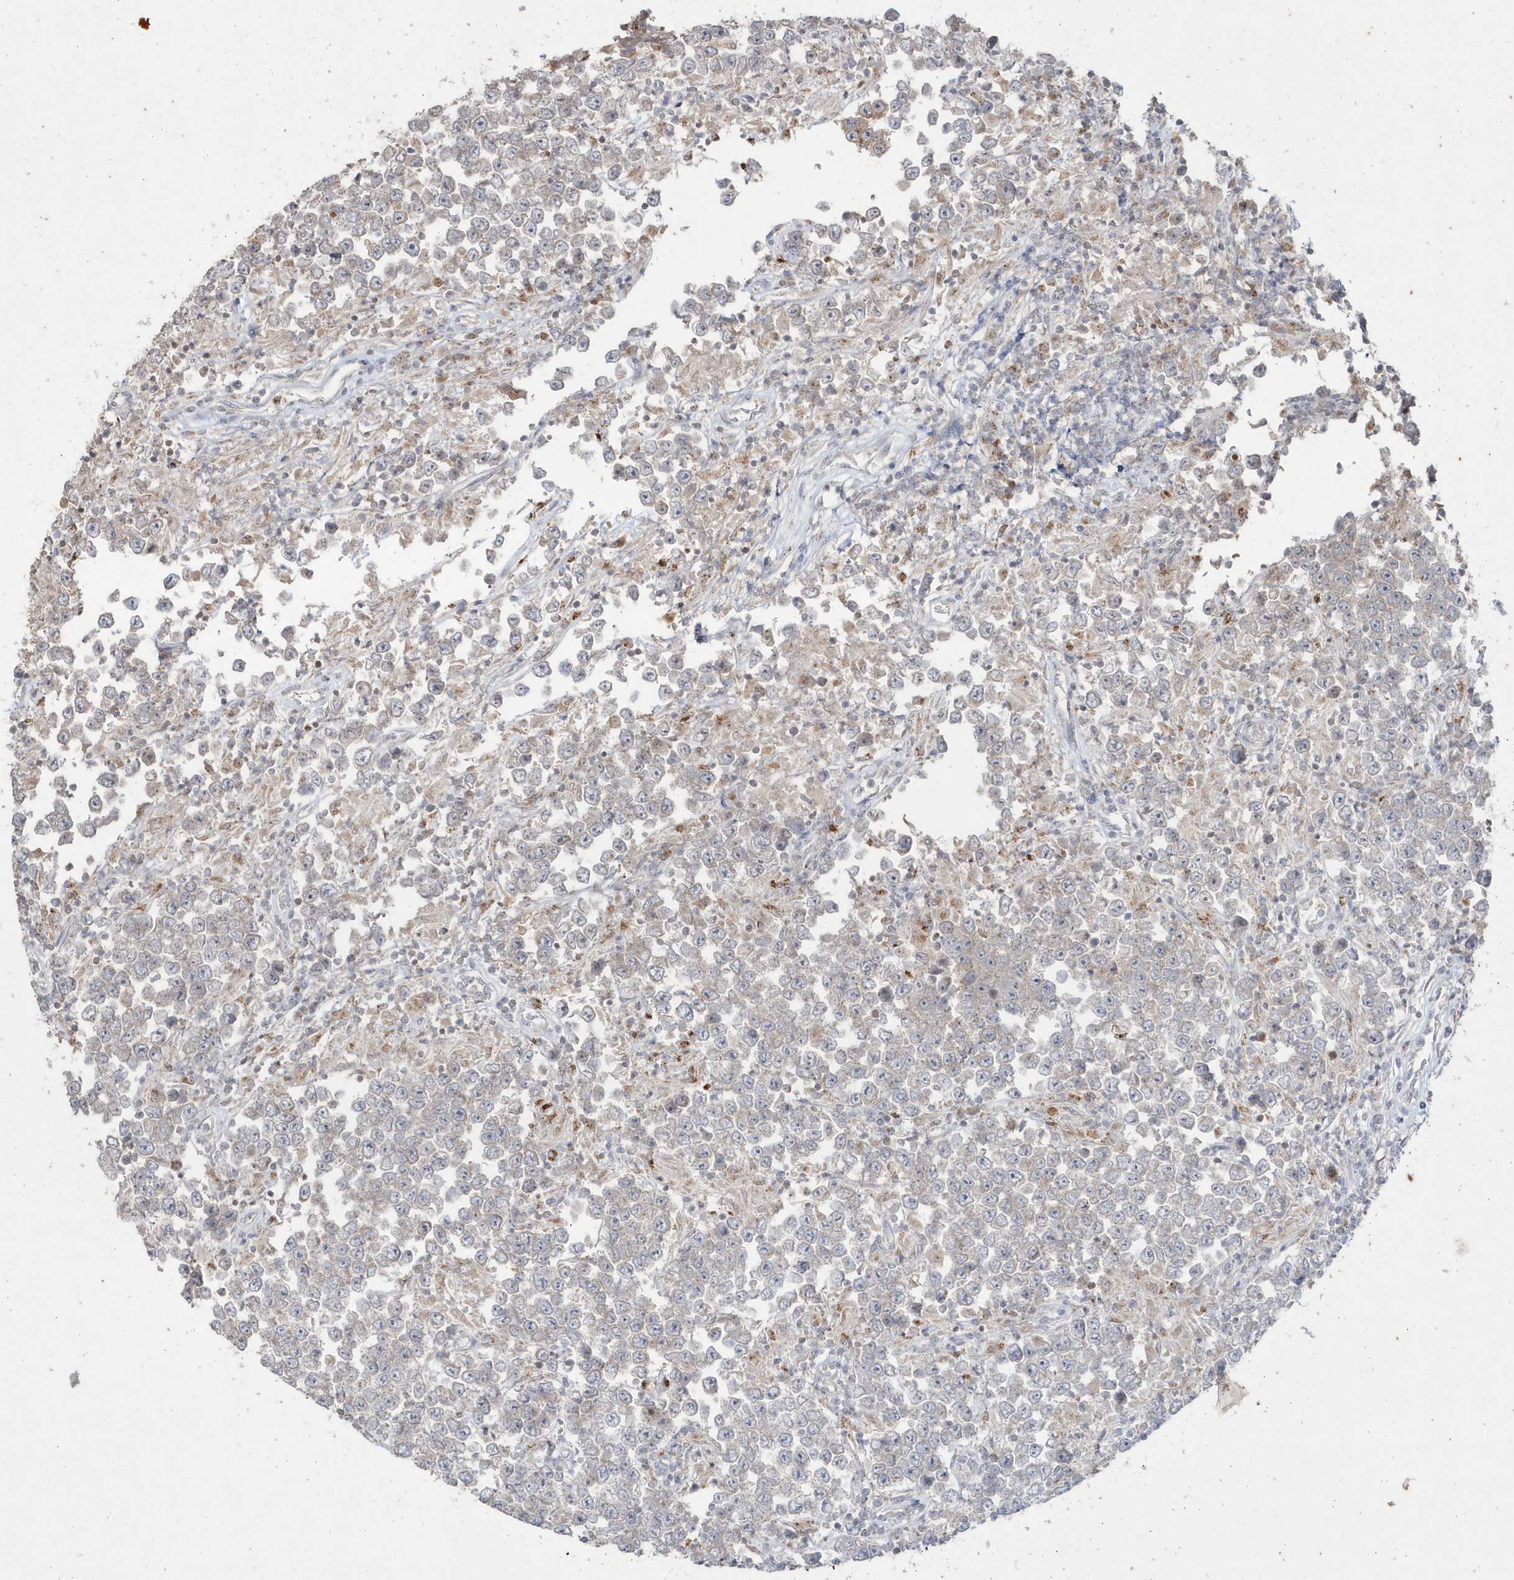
{"staining": {"intensity": "negative", "quantity": "none", "location": "none"}, "tissue": "testis cancer", "cell_type": "Tumor cells", "image_type": "cancer", "snomed": [{"axis": "morphology", "description": "Normal tissue, NOS"}, {"axis": "morphology", "description": "Urothelial carcinoma, High grade"}, {"axis": "morphology", "description": "Seminoma, NOS"}, {"axis": "morphology", "description": "Carcinoma, Embryonal, NOS"}, {"axis": "topography", "description": "Urinary bladder"}, {"axis": "topography", "description": "Testis"}], "caption": "DAB immunohistochemical staining of human testis cancer (seminoma) shows no significant expression in tumor cells.", "gene": "GEMIN6", "patient": {"sex": "male", "age": 41}}